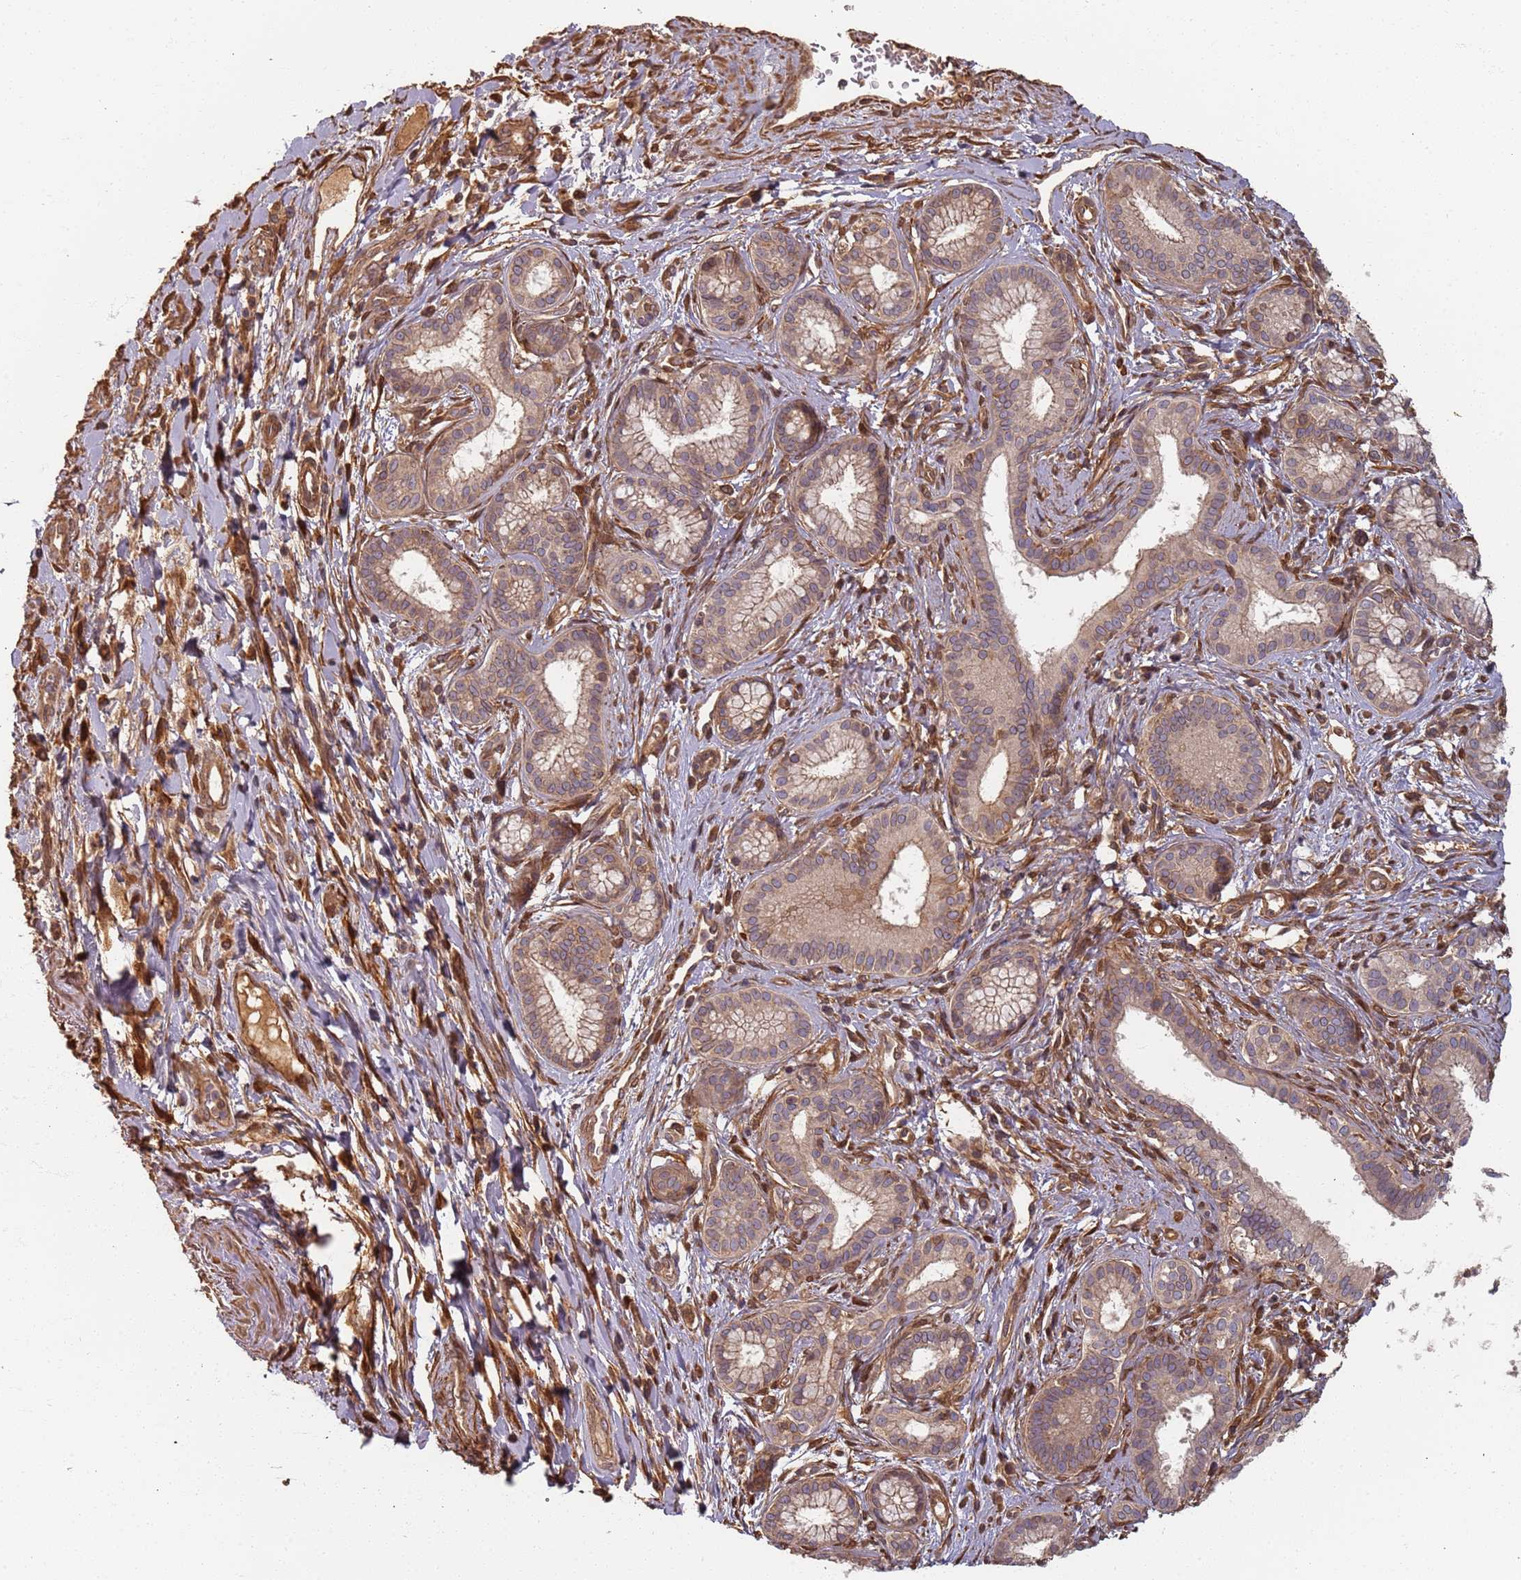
{"staining": {"intensity": "weak", "quantity": ">75%", "location": "cytoplasmic/membranous"}, "tissue": "pancreatic cancer", "cell_type": "Tumor cells", "image_type": "cancer", "snomed": [{"axis": "morphology", "description": "Adenocarcinoma, NOS"}, {"axis": "topography", "description": "Pancreas"}], "caption": "Pancreatic adenocarcinoma stained with DAB (3,3'-diaminobenzidine) immunohistochemistry displays low levels of weak cytoplasmic/membranous positivity in about >75% of tumor cells. The staining is performed using DAB (3,3'-diaminobenzidine) brown chromogen to label protein expression. The nuclei are counter-stained blue using hematoxylin.", "gene": "SDCCAG8", "patient": {"sex": "male", "age": 72}}